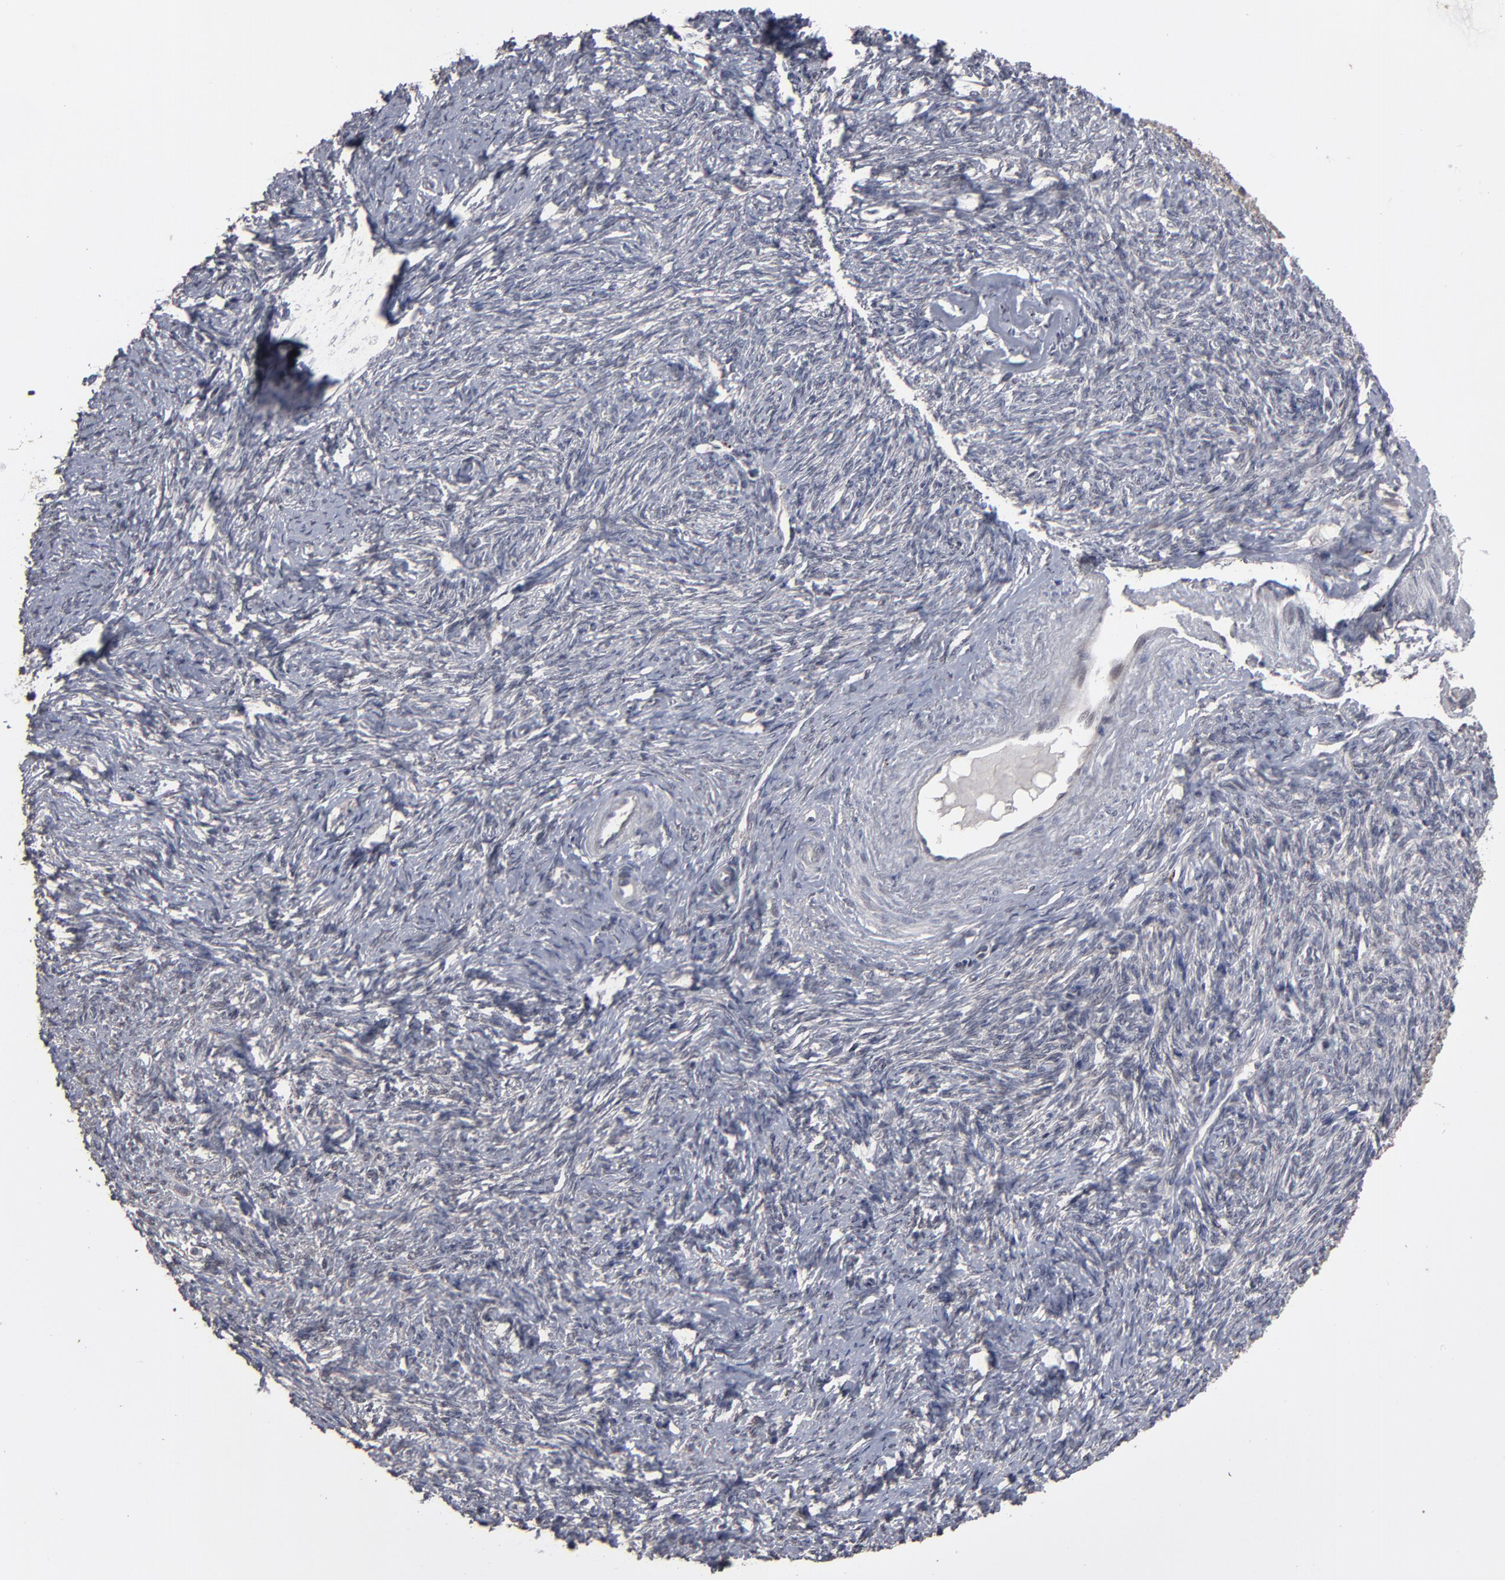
{"staining": {"intensity": "weak", "quantity": "<25%", "location": "nuclear"}, "tissue": "ovarian cancer", "cell_type": "Tumor cells", "image_type": "cancer", "snomed": [{"axis": "morphology", "description": "Normal tissue, NOS"}, {"axis": "morphology", "description": "Cystadenocarcinoma, serous, NOS"}, {"axis": "topography", "description": "Ovary"}], "caption": "Ovarian cancer stained for a protein using immunohistochemistry (IHC) reveals no positivity tumor cells.", "gene": "SLC22A17", "patient": {"sex": "female", "age": 62}}